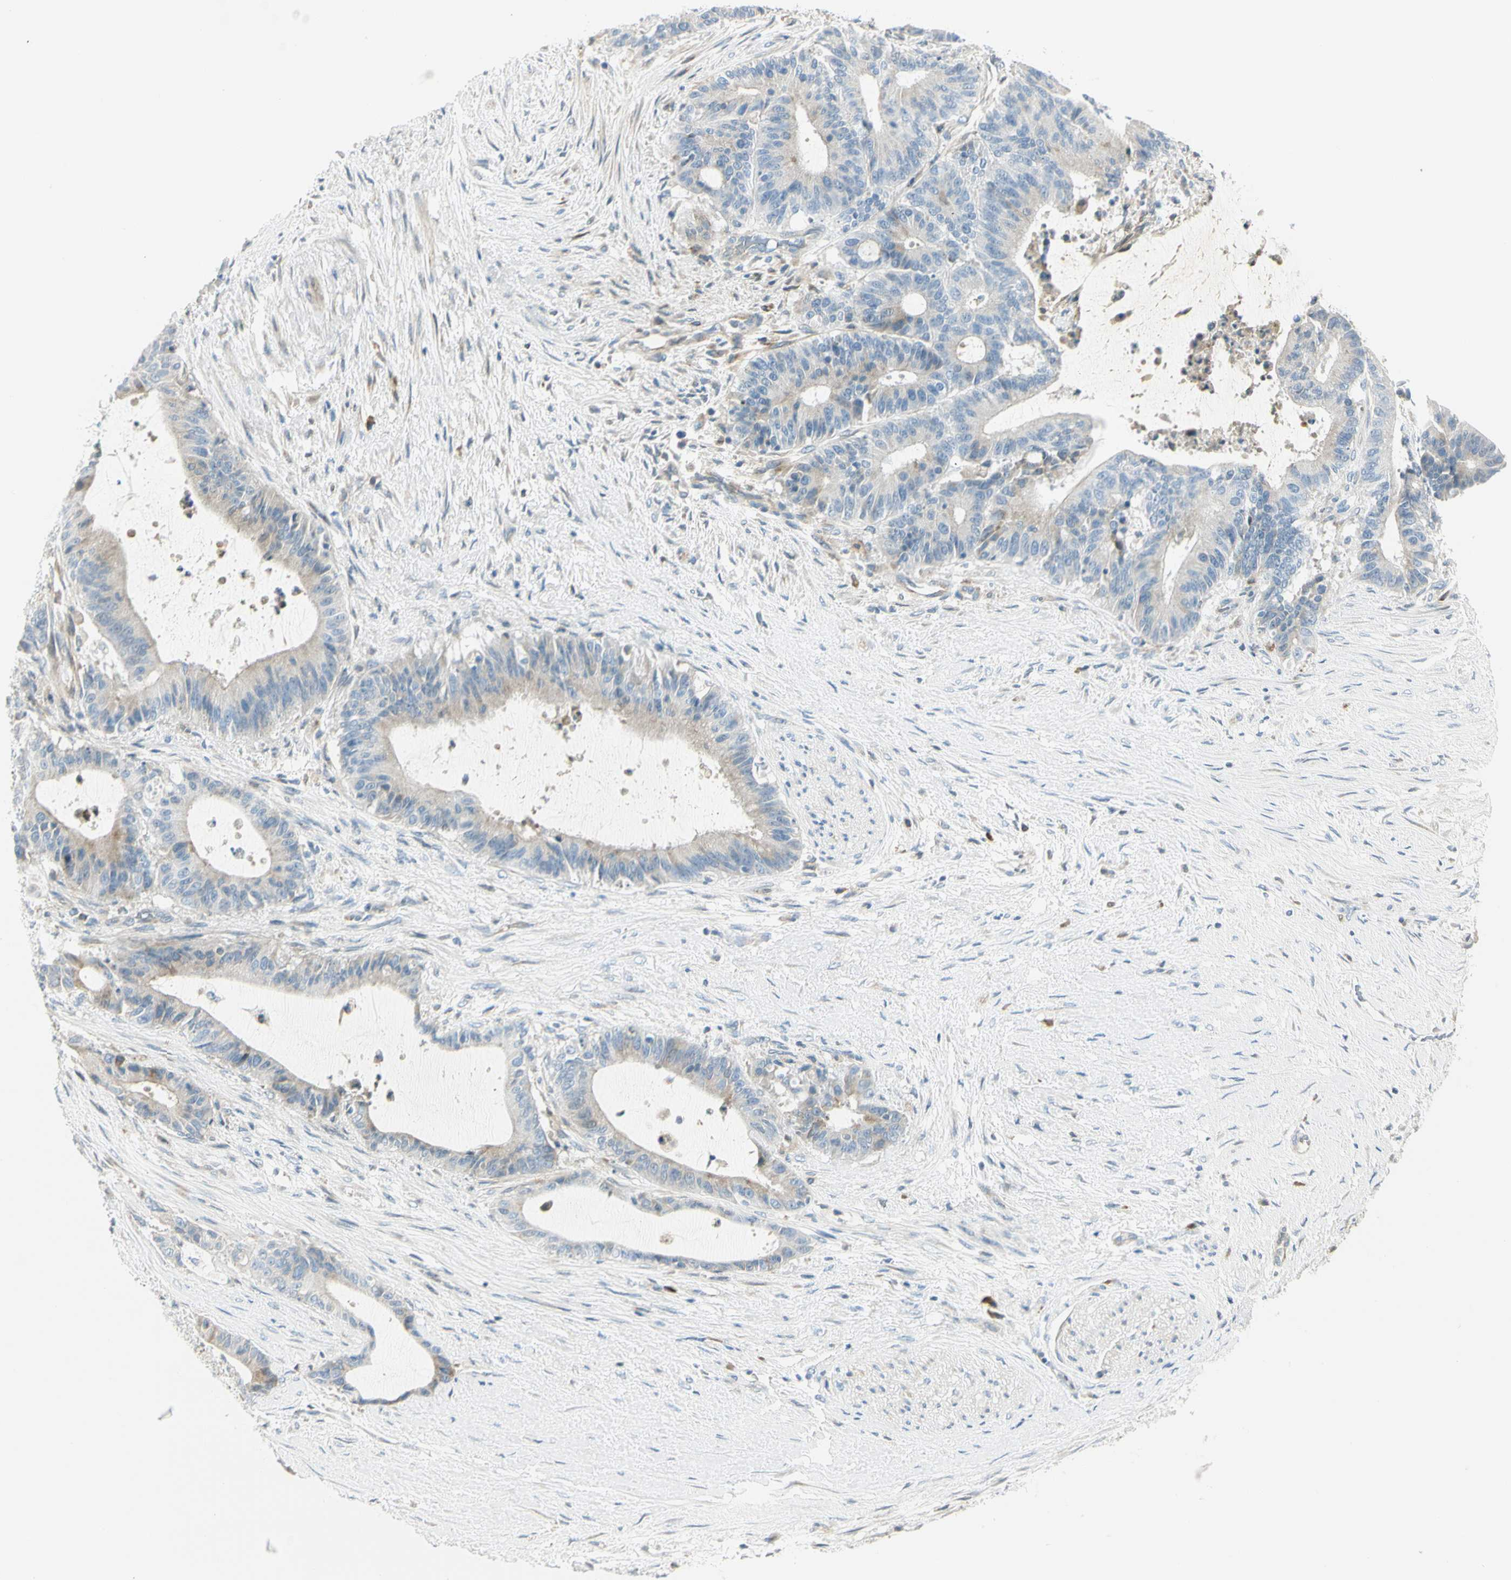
{"staining": {"intensity": "negative", "quantity": "none", "location": "none"}, "tissue": "liver cancer", "cell_type": "Tumor cells", "image_type": "cancer", "snomed": [{"axis": "morphology", "description": "Cholangiocarcinoma"}, {"axis": "topography", "description": "Liver"}], "caption": "IHC of liver cholangiocarcinoma displays no staining in tumor cells. (DAB IHC visualized using brightfield microscopy, high magnification).", "gene": "TNFSF11", "patient": {"sex": "female", "age": 73}}